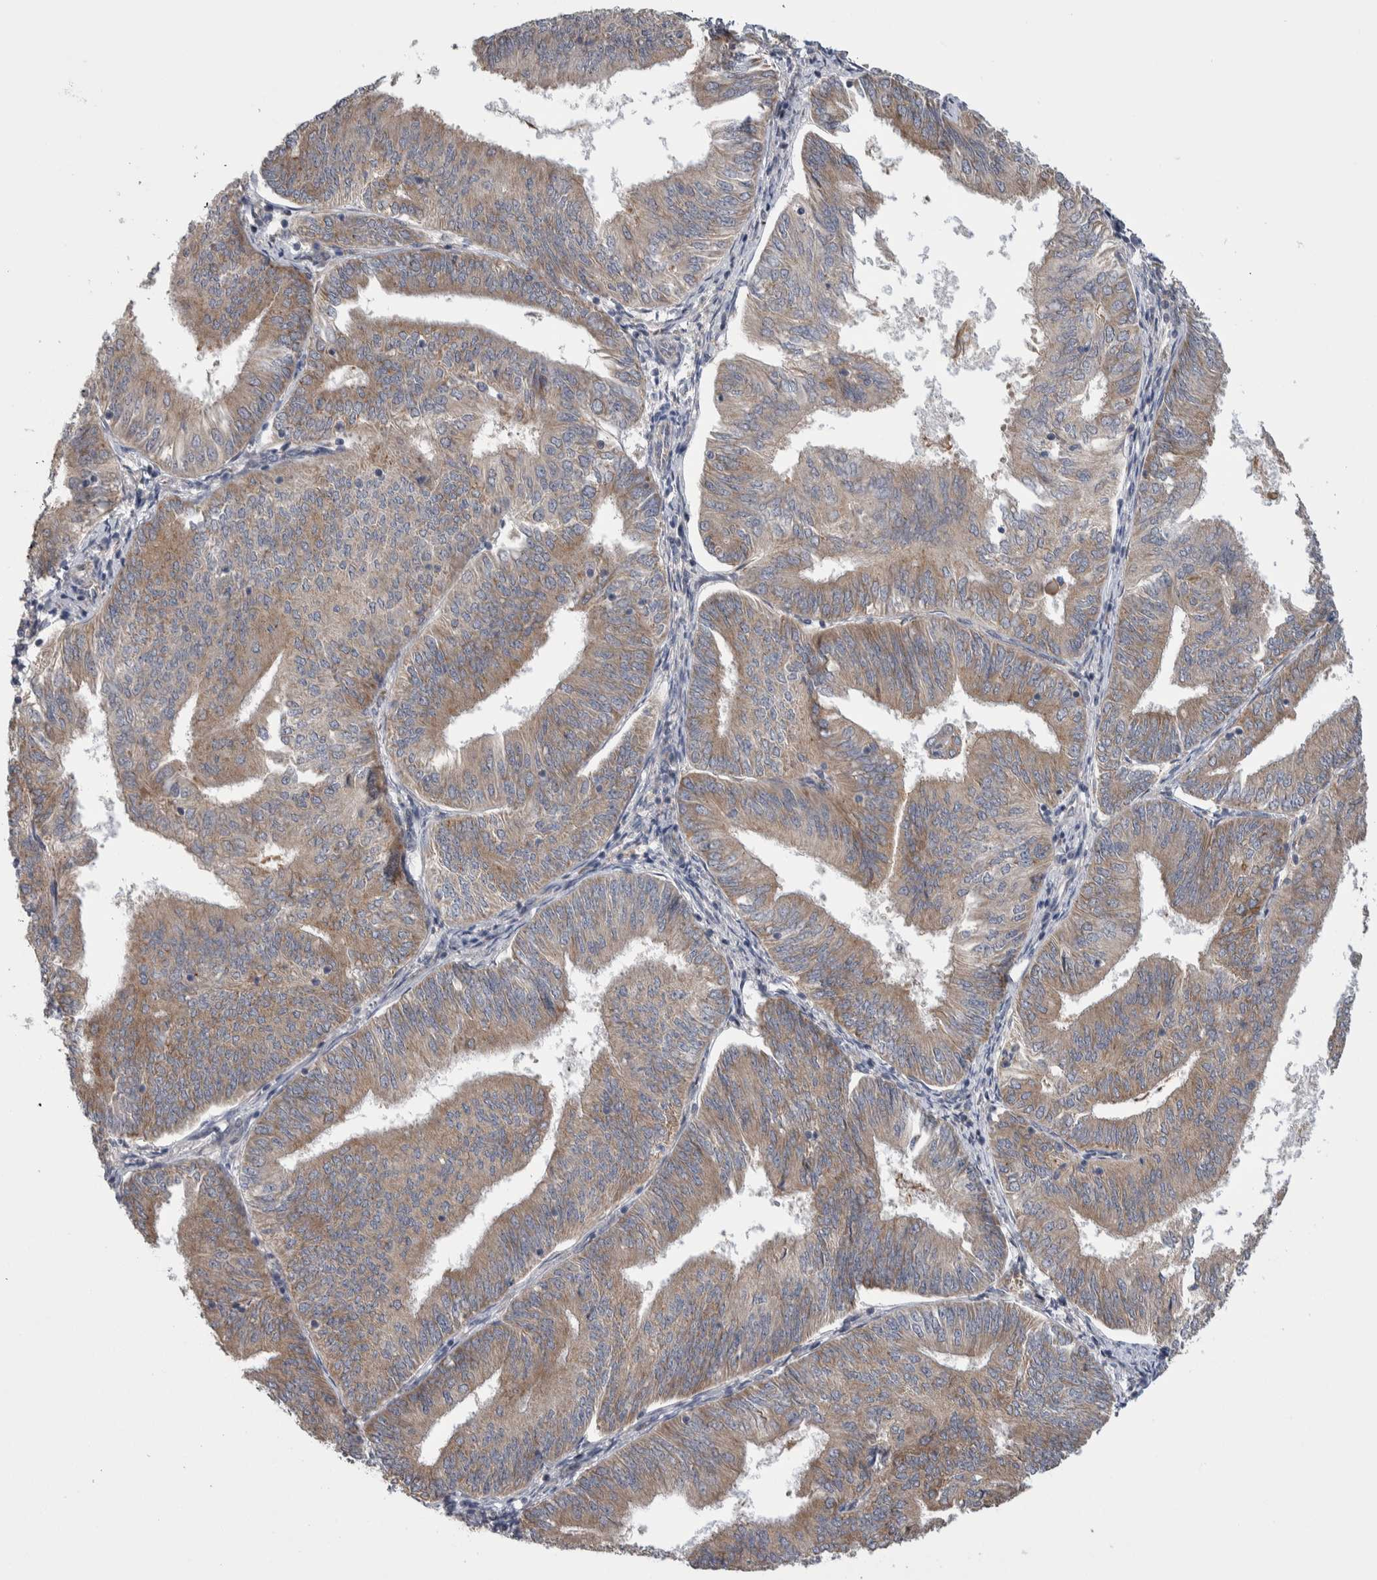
{"staining": {"intensity": "weak", "quantity": ">75%", "location": "cytoplasmic/membranous"}, "tissue": "endometrial cancer", "cell_type": "Tumor cells", "image_type": "cancer", "snomed": [{"axis": "morphology", "description": "Adenocarcinoma, NOS"}, {"axis": "topography", "description": "Endometrium"}], "caption": "A brown stain labels weak cytoplasmic/membranous positivity of a protein in human endometrial cancer tumor cells.", "gene": "IBTK", "patient": {"sex": "female", "age": 58}}